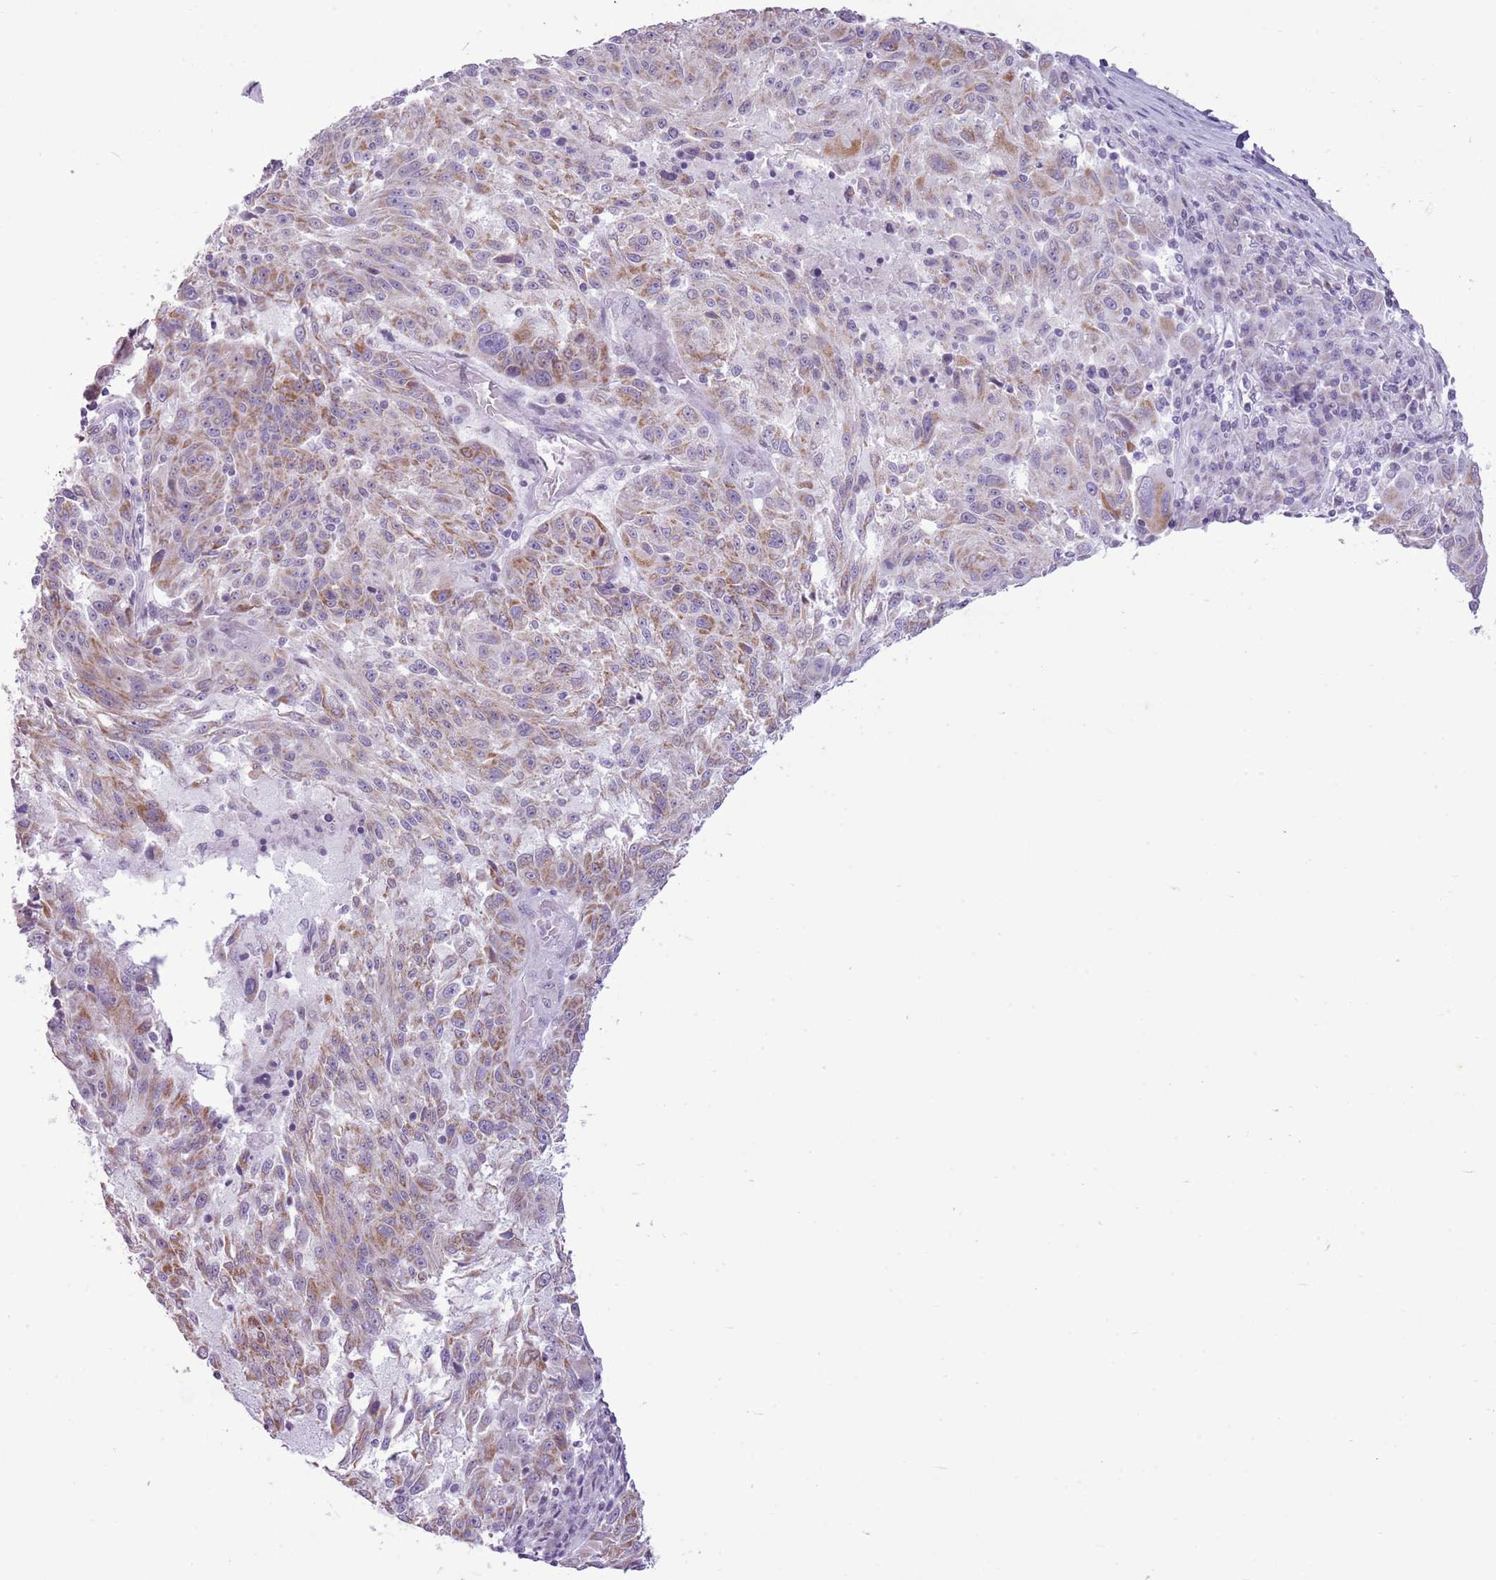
{"staining": {"intensity": "moderate", "quantity": "<25%", "location": "cytoplasmic/membranous"}, "tissue": "melanoma", "cell_type": "Tumor cells", "image_type": "cancer", "snomed": [{"axis": "morphology", "description": "Malignant melanoma, NOS"}, {"axis": "topography", "description": "Skin"}], "caption": "Tumor cells display low levels of moderate cytoplasmic/membranous positivity in approximately <25% of cells in malignant melanoma. (Stains: DAB in brown, nuclei in blue, Microscopy: brightfield microscopy at high magnification).", "gene": "RPL3L", "patient": {"sex": "male", "age": 53}}